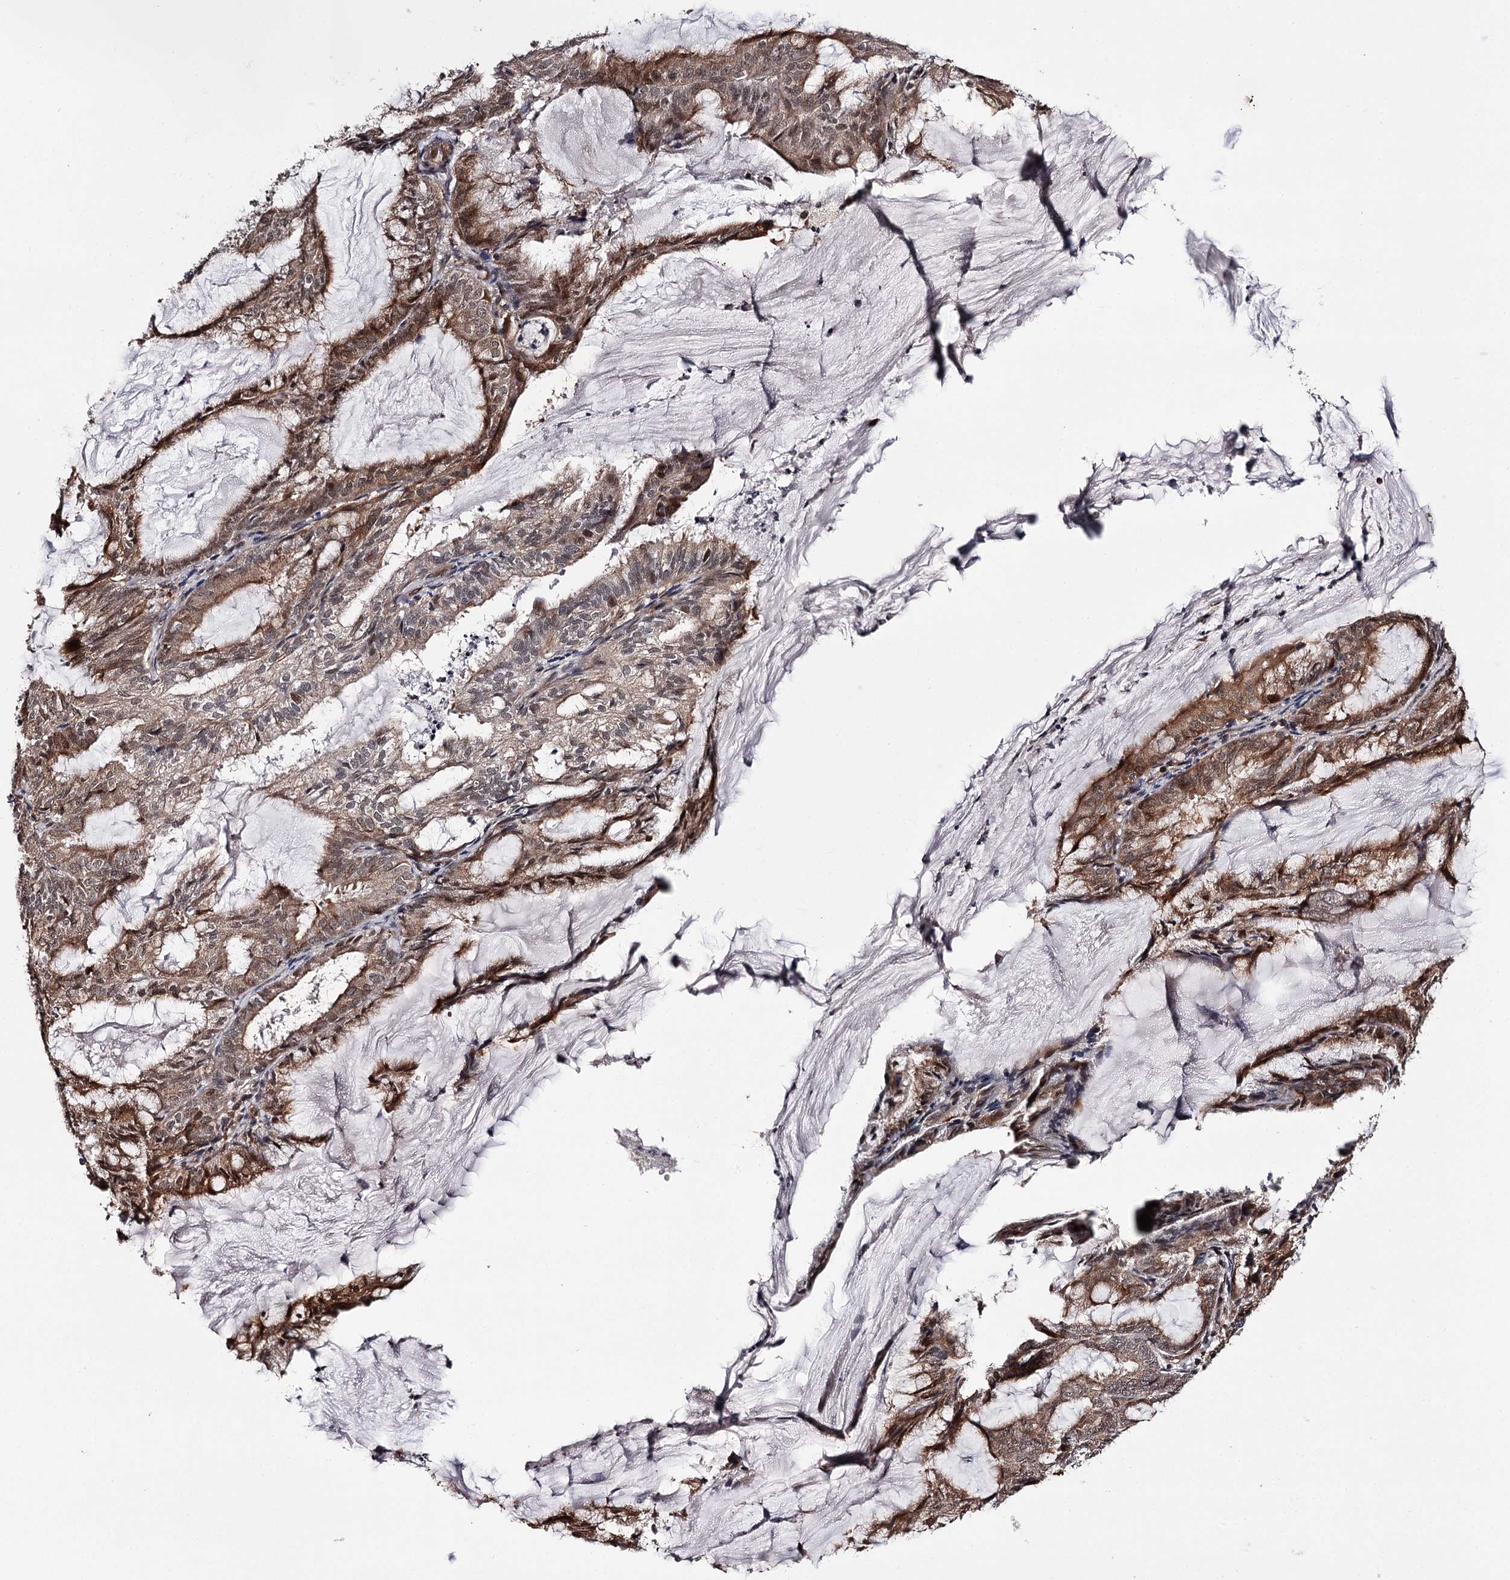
{"staining": {"intensity": "moderate", "quantity": "25%-75%", "location": "cytoplasmic/membranous,nuclear"}, "tissue": "endometrial cancer", "cell_type": "Tumor cells", "image_type": "cancer", "snomed": [{"axis": "morphology", "description": "Adenocarcinoma, NOS"}, {"axis": "topography", "description": "Endometrium"}], "caption": "The micrograph reveals staining of endometrial cancer (adenocarcinoma), revealing moderate cytoplasmic/membranous and nuclear protein positivity (brown color) within tumor cells. (Stains: DAB (3,3'-diaminobenzidine) in brown, nuclei in blue, Microscopy: brightfield microscopy at high magnification).", "gene": "TTC33", "patient": {"sex": "female", "age": 86}}